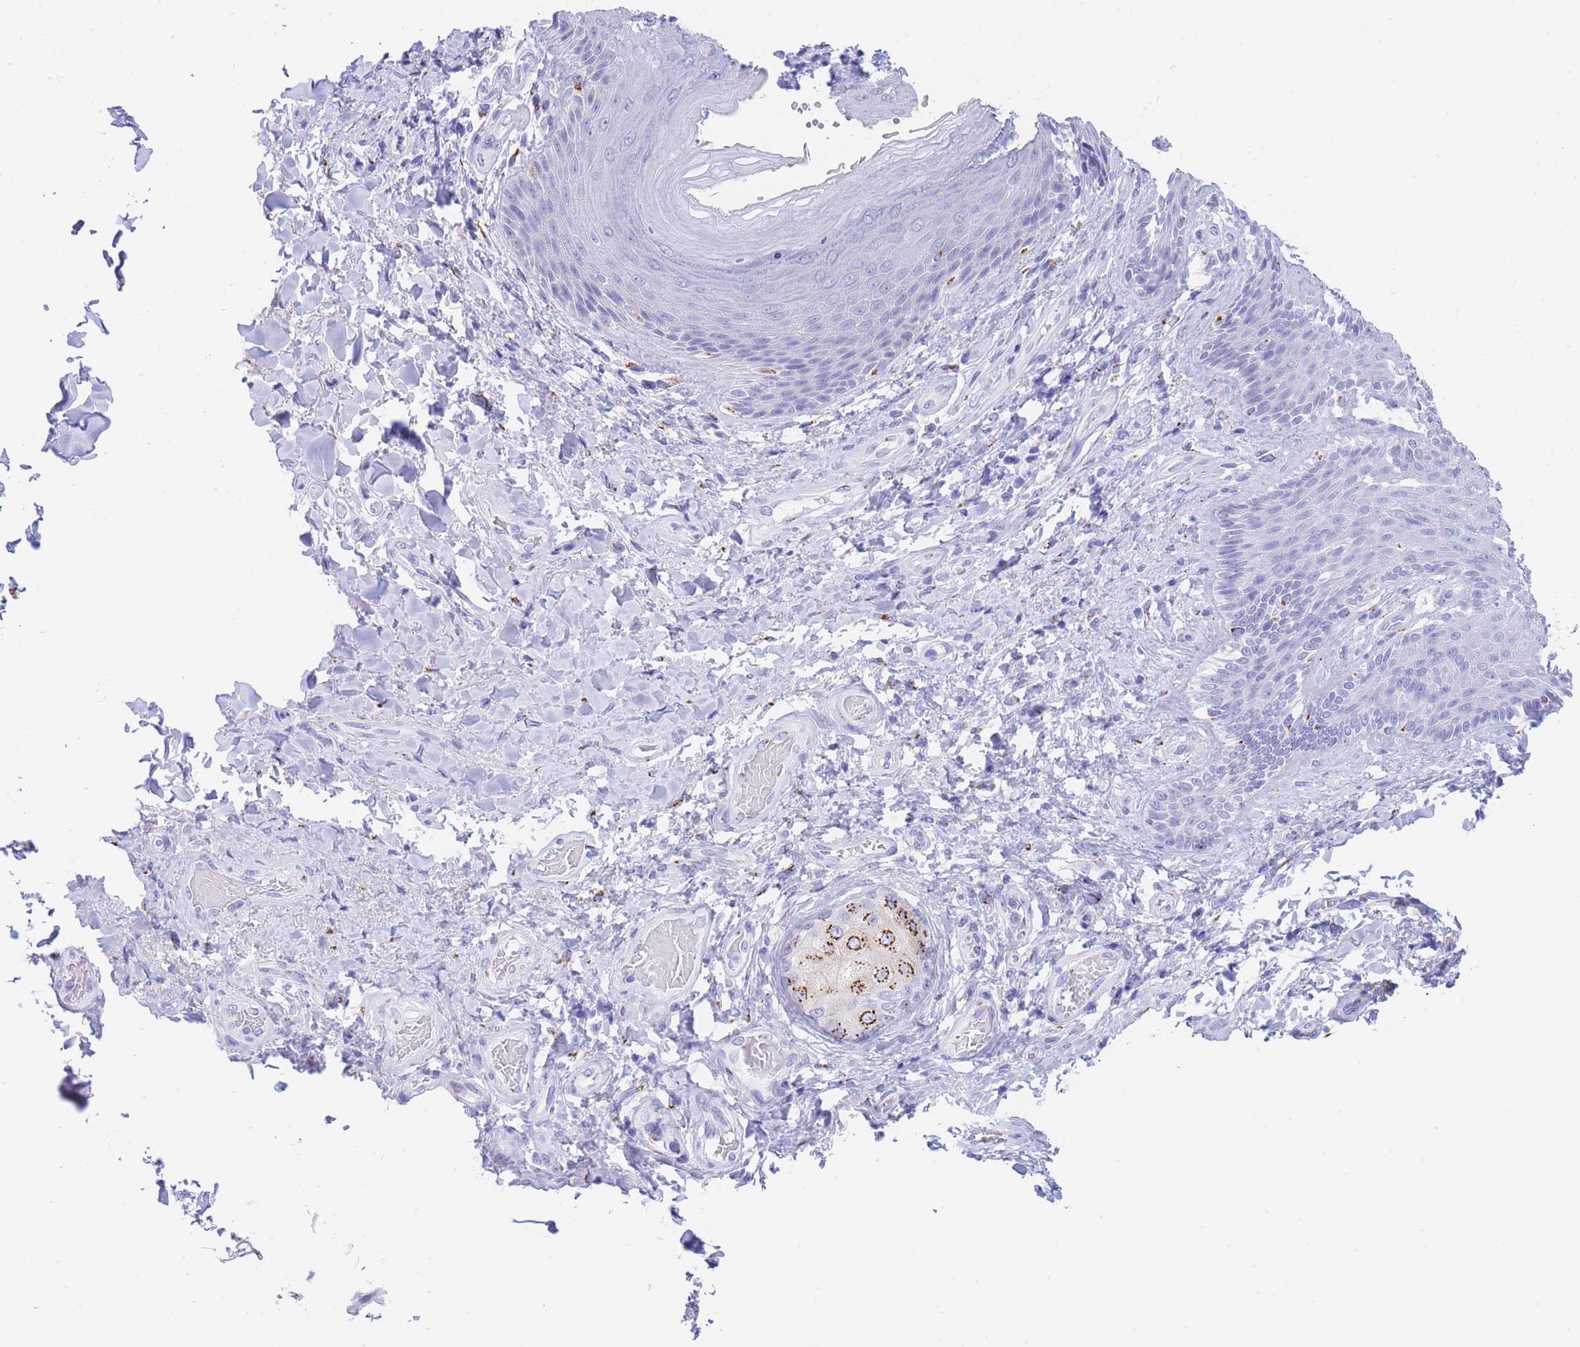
{"staining": {"intensity": "negative", "quantity": "none", "location": "none"}, "tissue": "skin", "cell_type": "Epidermal cells", "image_type": "normal", "snomed": [{"axis": "morphology", "description": "Normal tissue, NOS"}, {"axis": "topography", "description": "Anal"}], "caption": "The image displays no staining of epidermal cells in unremarkable skin.", "gene": "FAM3C", "patient": {"sex": "female", "age": 89}}